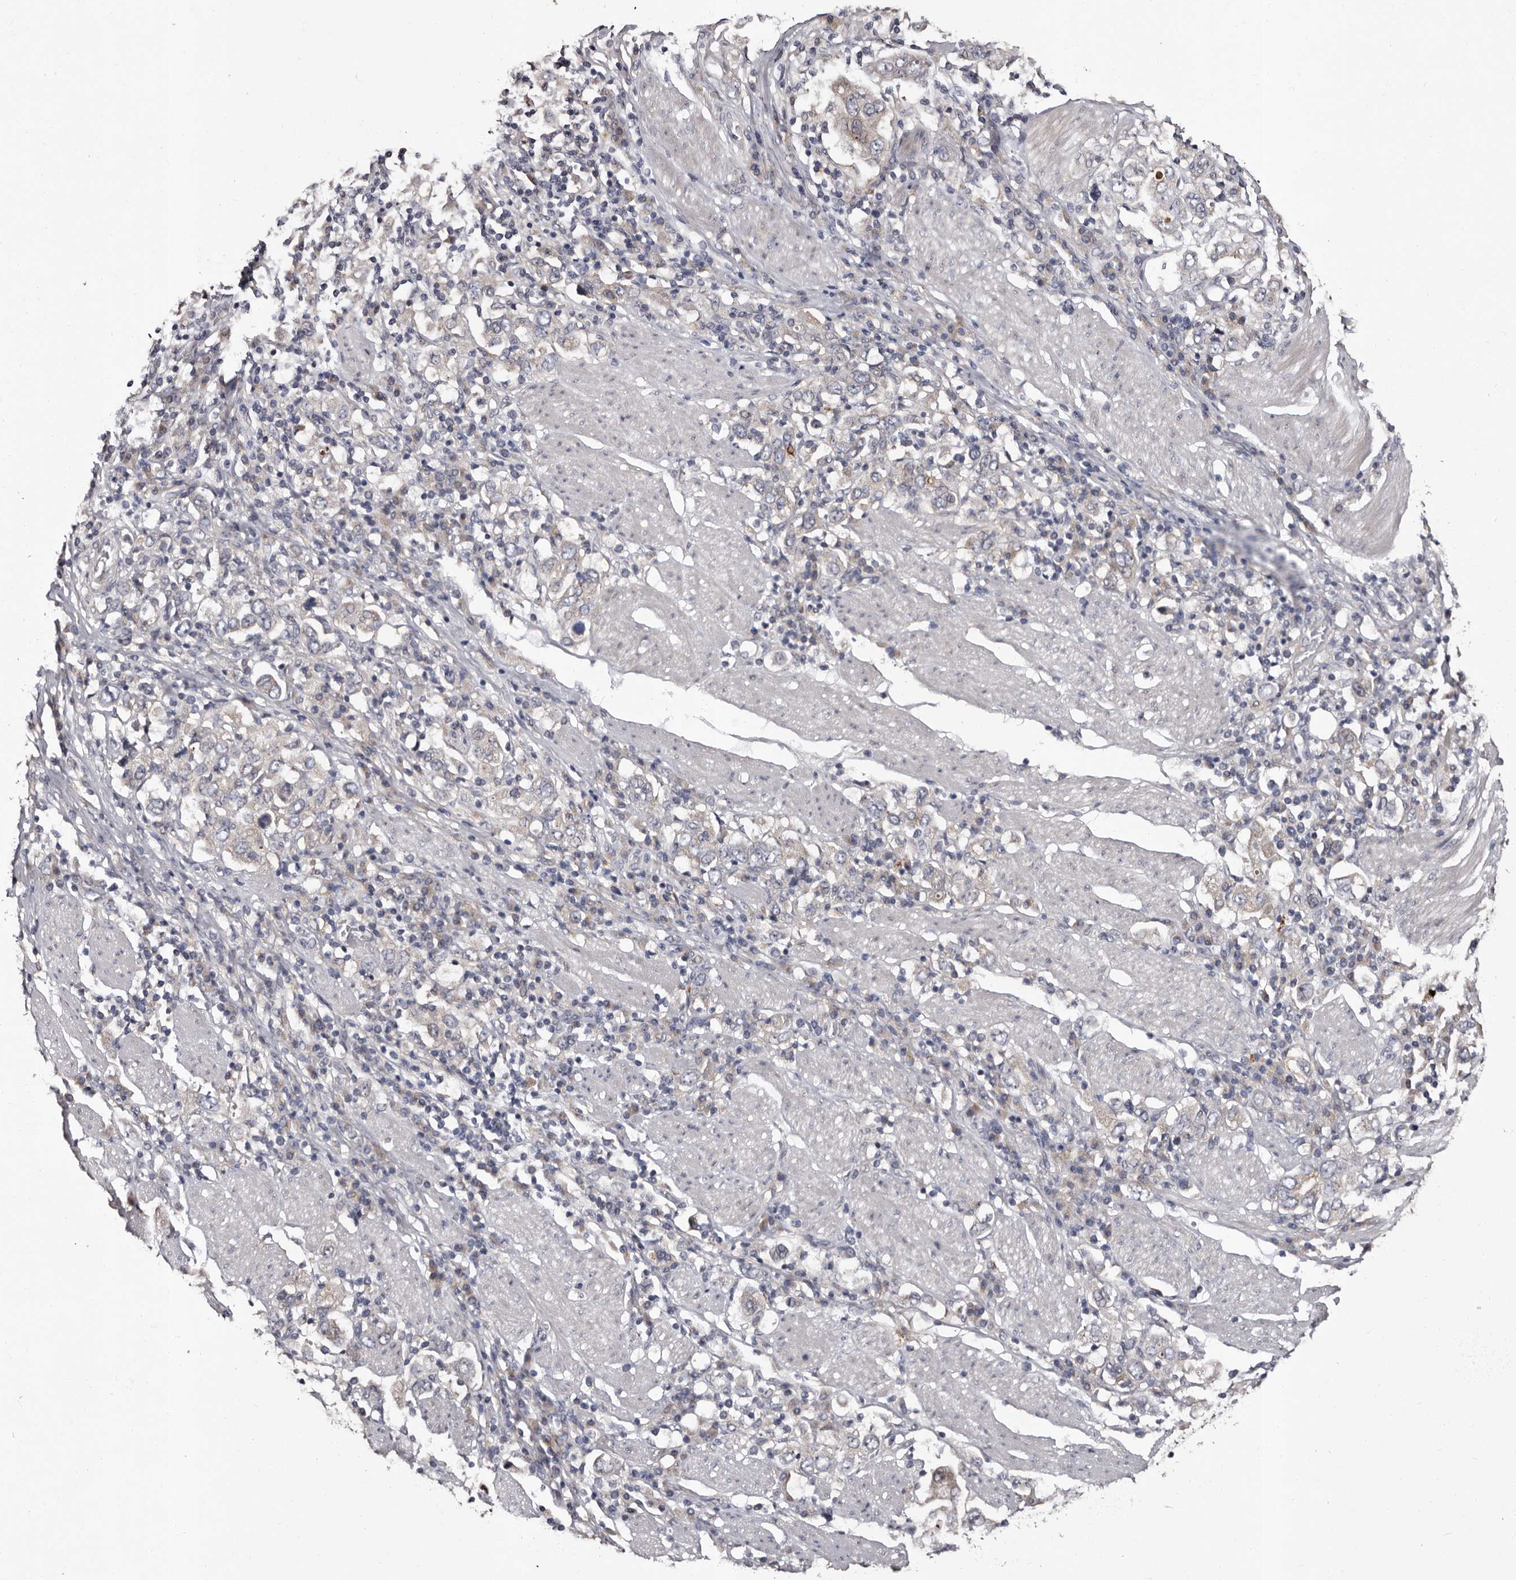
{"staining": {"intensity": "weak", "quantity": "<25%", "location": "cytoplasmic/membranous"}, "tissue": "stomach cancer", "cell_type": "Tumor cells", "image_type": "cancer", "snomed": [{"axis": "morphology", "description": "Adenocarcinoma, NOS"}, {"axis": "topography", "description": "Stomach, upper"}], "caption": "This is an immunohistochemistry (IHC) image of adenocarcinoma (stomach). There is no positivity in tumor cells.", "gene": "FAM91A1", "patient": {"sex": "male", "age": 62}}